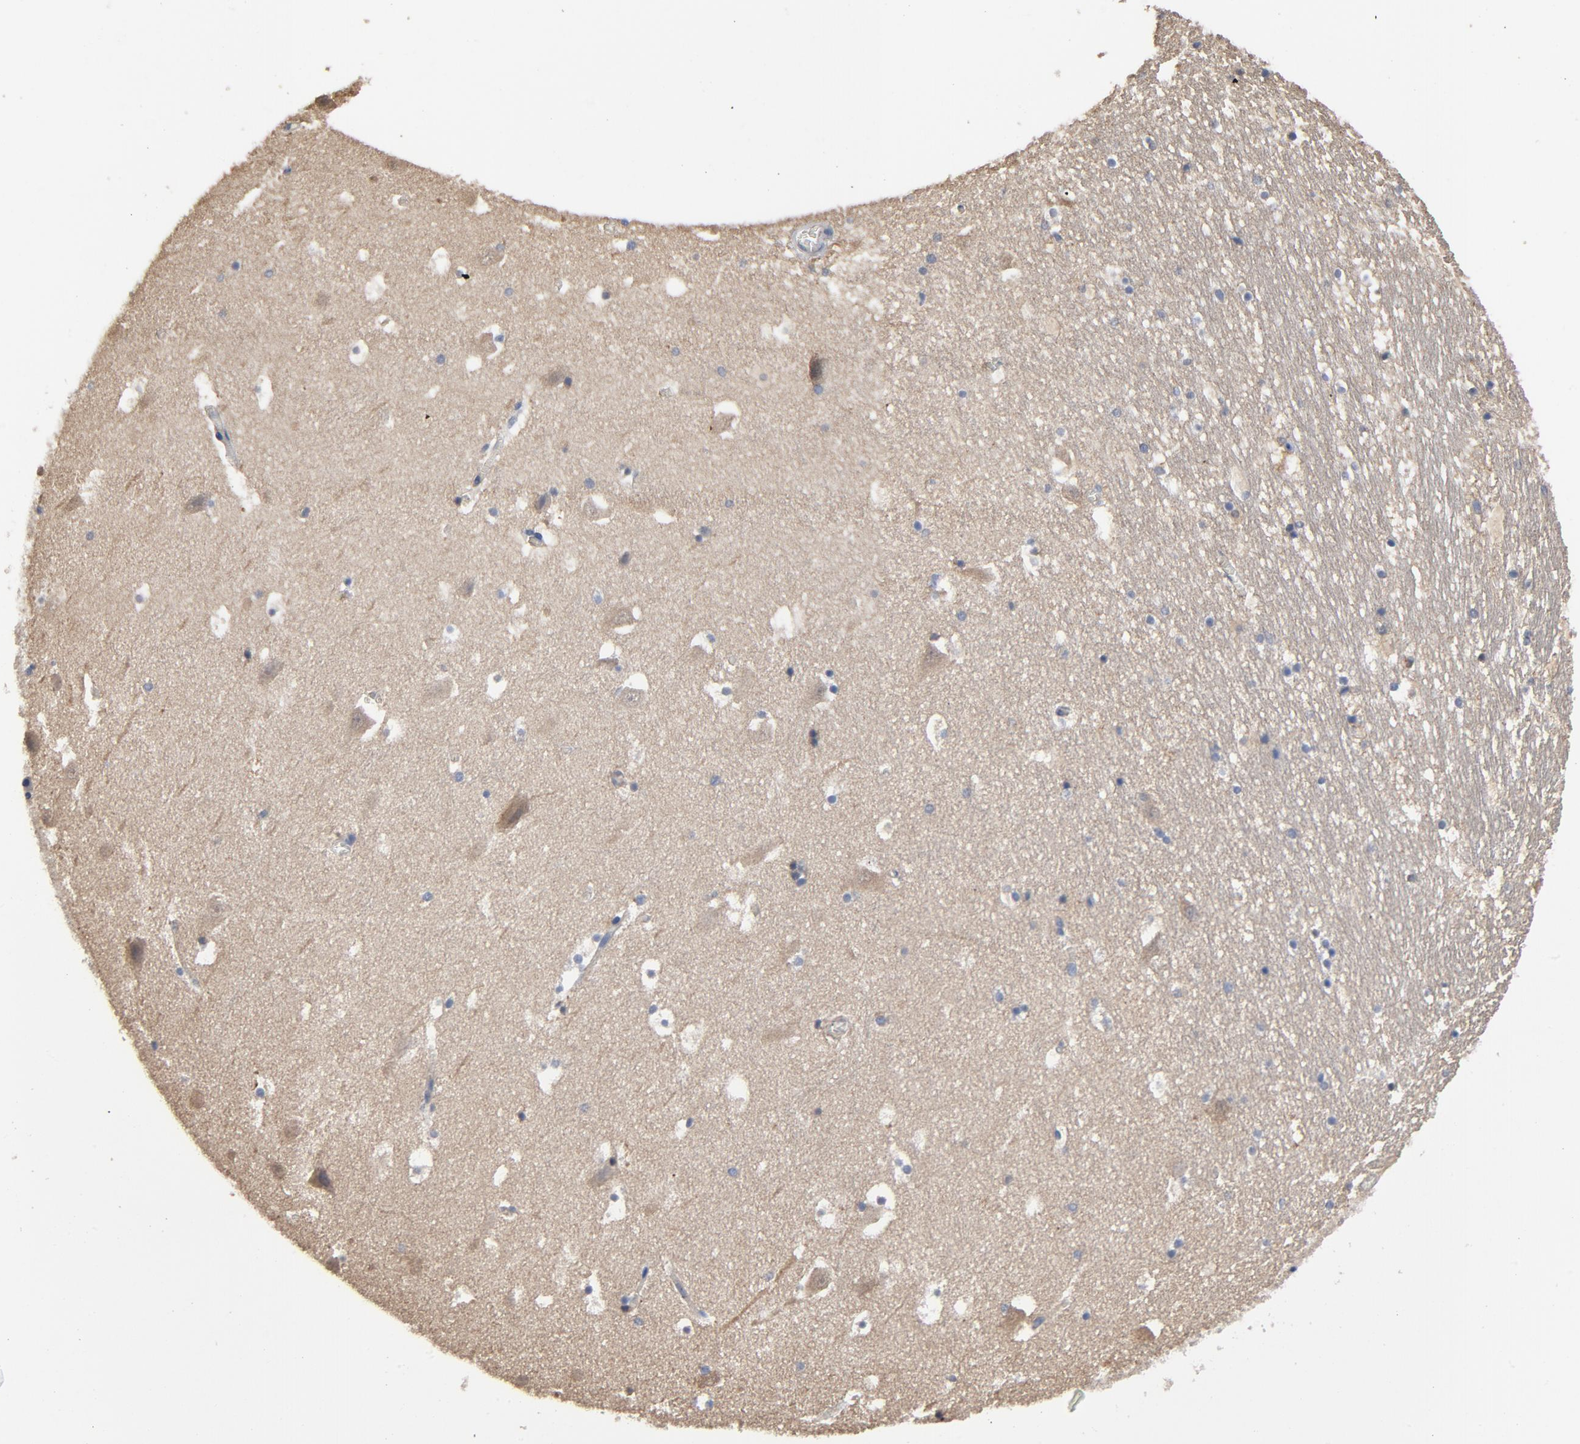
{"staining": {"intensity": "negative", "quantity": "none", "location": "none"}, "tissue": "hippocampus", "cell_type": "Glial cells", "image_type": "normal", "snomed": [{"axis": "morphology", "description": "Normal tissue, NOS"}, {"axis": "topography", "description": "Hippocampus"}], "caption": "Immunohistochemistry (IHC) histopathology image of unremarkable hippocampus: hippocampus stained with DAB (3,3'-diaminobenzidine) demonstrates no significant protein expression in glial cells.", "gene": "DYNLT3", "patient": {"sex": "male", "age": 45}}